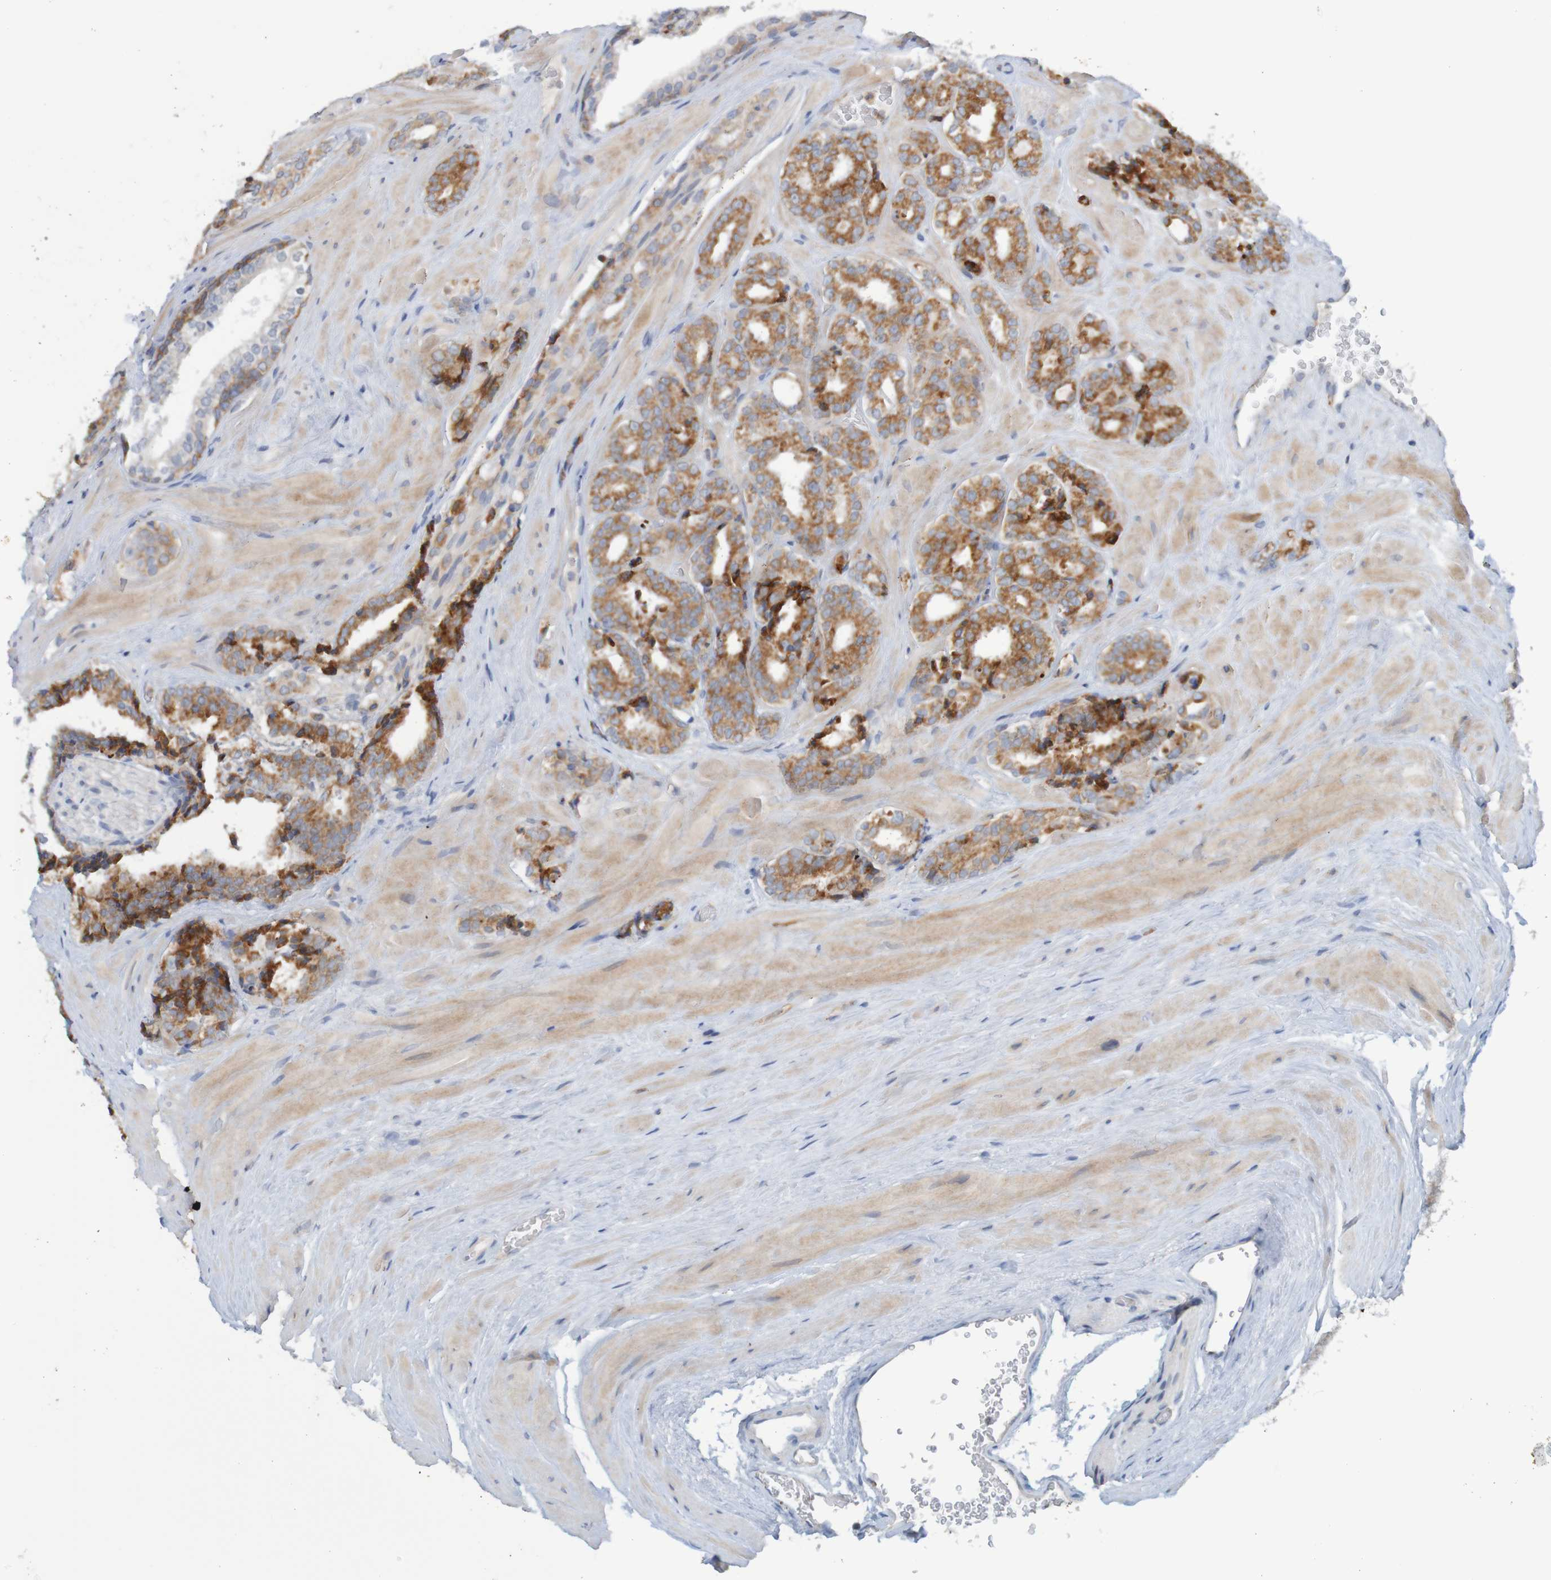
{"staining": {"intensity": "strong", "quantity": ">75%", "location": "cytoplasmic/membranous"}, "tissue": "prostate cancer", "cell_type": "Tumor cells", "image_type": "cancer", "snomed": [{"axis": "morphology", "description": "Adenocarcinoma, High grade"}, {"axis": "topography", "description": "Prostate"}], "caption": "Immunohistochemical staining of high-grade adenocarcinoma (prostate) reveals high levels of strong cytoplasmic/membranous positivity in approximately >75% of tumor cells.", "gene": "NAV2", "patient": {"sex": "male", "age": 60}}